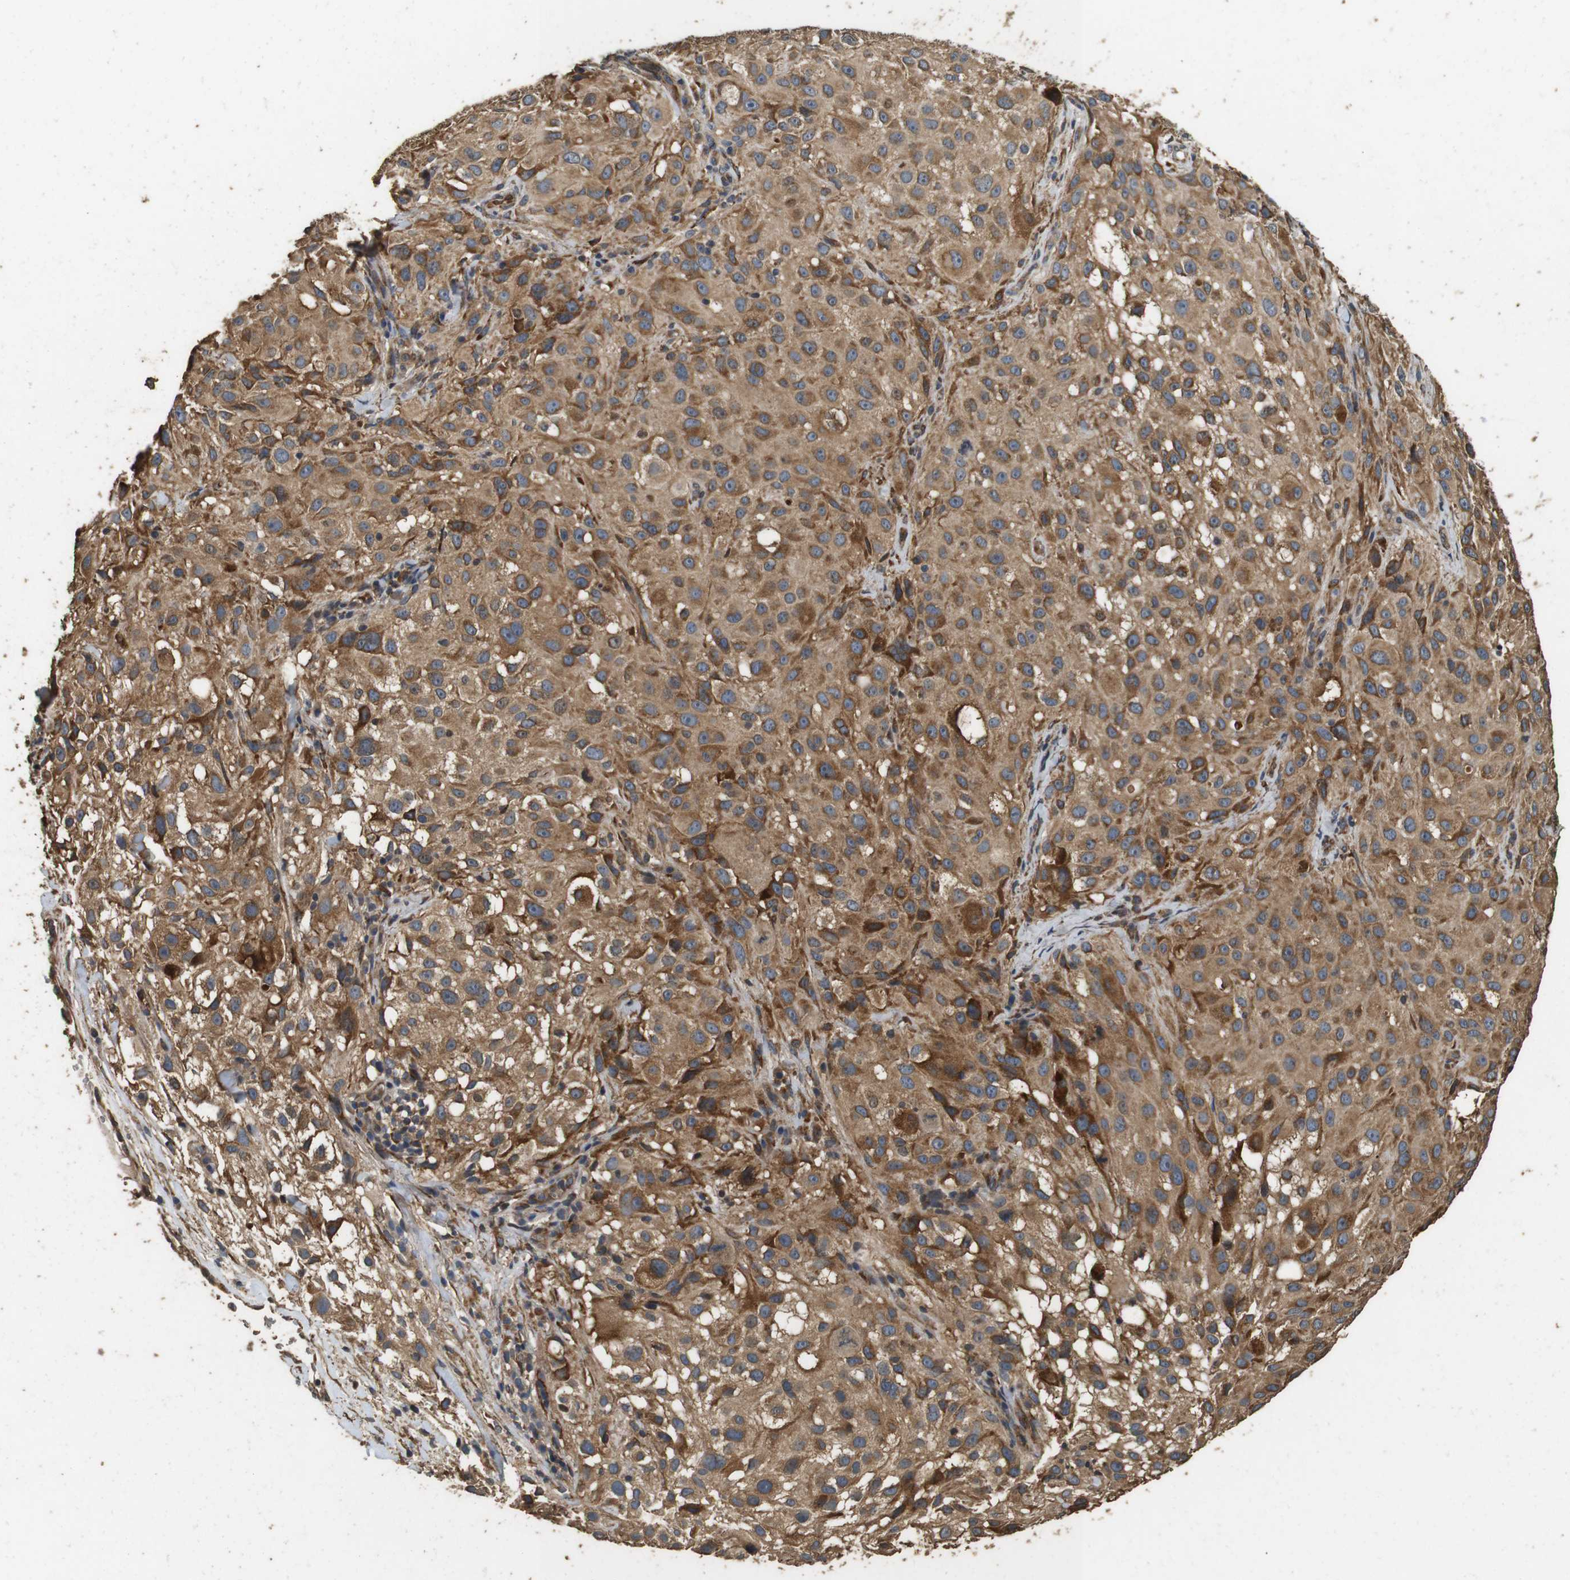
{"staining": {"intensity": "moderate", "quantity": ">75%", "location": "cytoplasmic/membranous"}, "tissue": "melanoma", "cell_type": "Tumor cells", "image_type": "cancer", "snomed": [{"axis": "morphology", "description": "Necrosis, NOS"}, {"axis": "morphology", "description": "Malignant melanoma, NOS"}, {"axis": "topography", "description": "Skin"}], "caption": "About >75% of tumor cells in melanoma exhibit moderate cytoplasmic/membranous protein staining as visualized by brown immunohistochemical staining.", "gene": "CNPY4", "patient": {"sex": "female", "age": 87}}